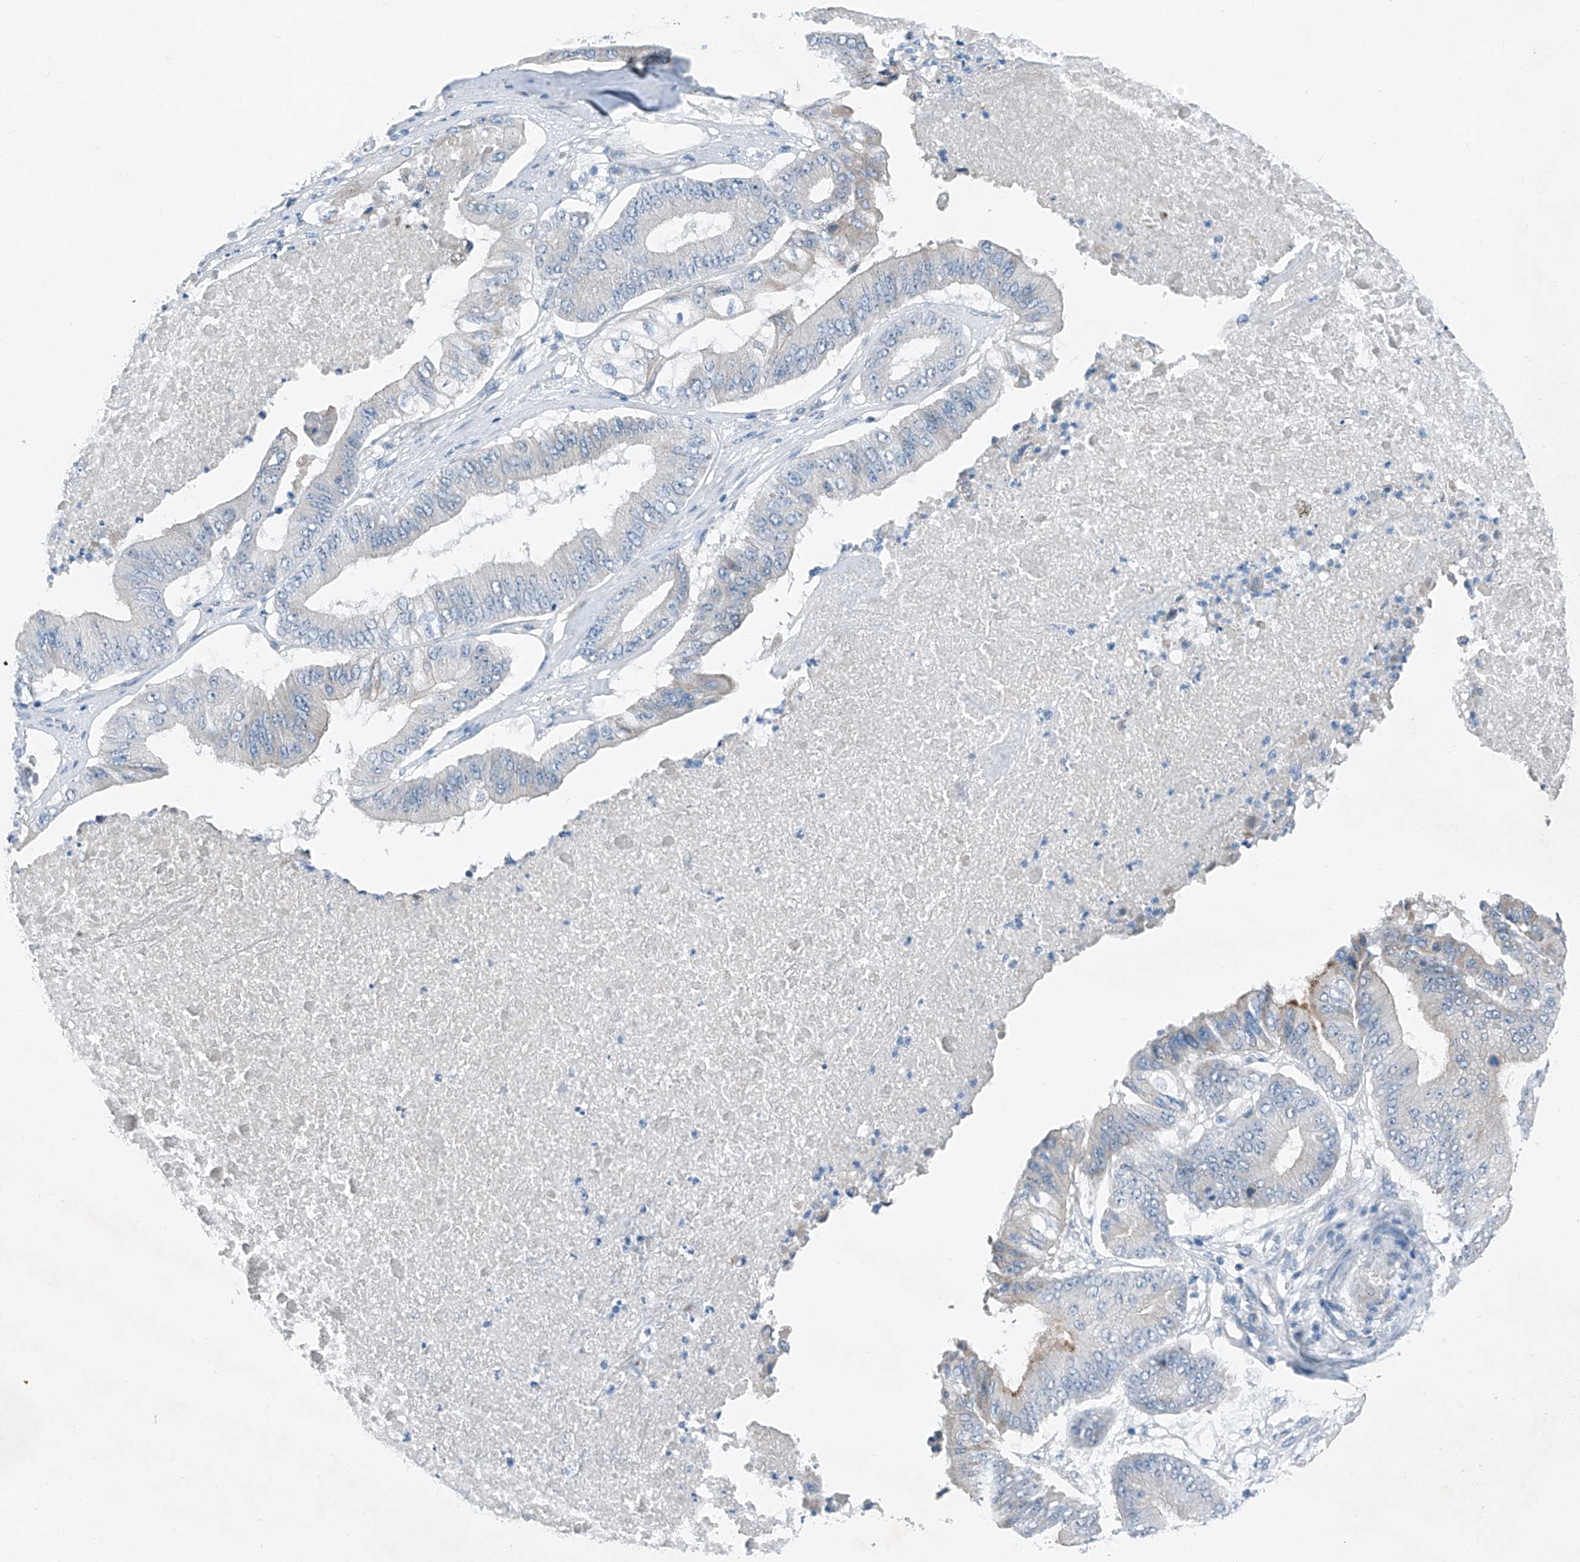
{"staining": {"intensity": "weak", "quantity": "<25%", "location": "cytoplasmic/membranous"}, "tissue": "pancreatic cancer", "cell_type": "Tumor cells", "image_type": "cancer", "snomed": [{"axis": "morphology", "description": "Adenocarcinoma, NOS"}, {"axis": "topography", "description": "Pancreas"}], "caption": "High magnification brightfield microscopy of pancreatic adenocarcinoma stained with DAB (brown) and counterstained with hematoxylin (blue): tumor cells show no significant positivity.", "gene": "MDGA1", "patient": {"sex": "female", "age": 77}}